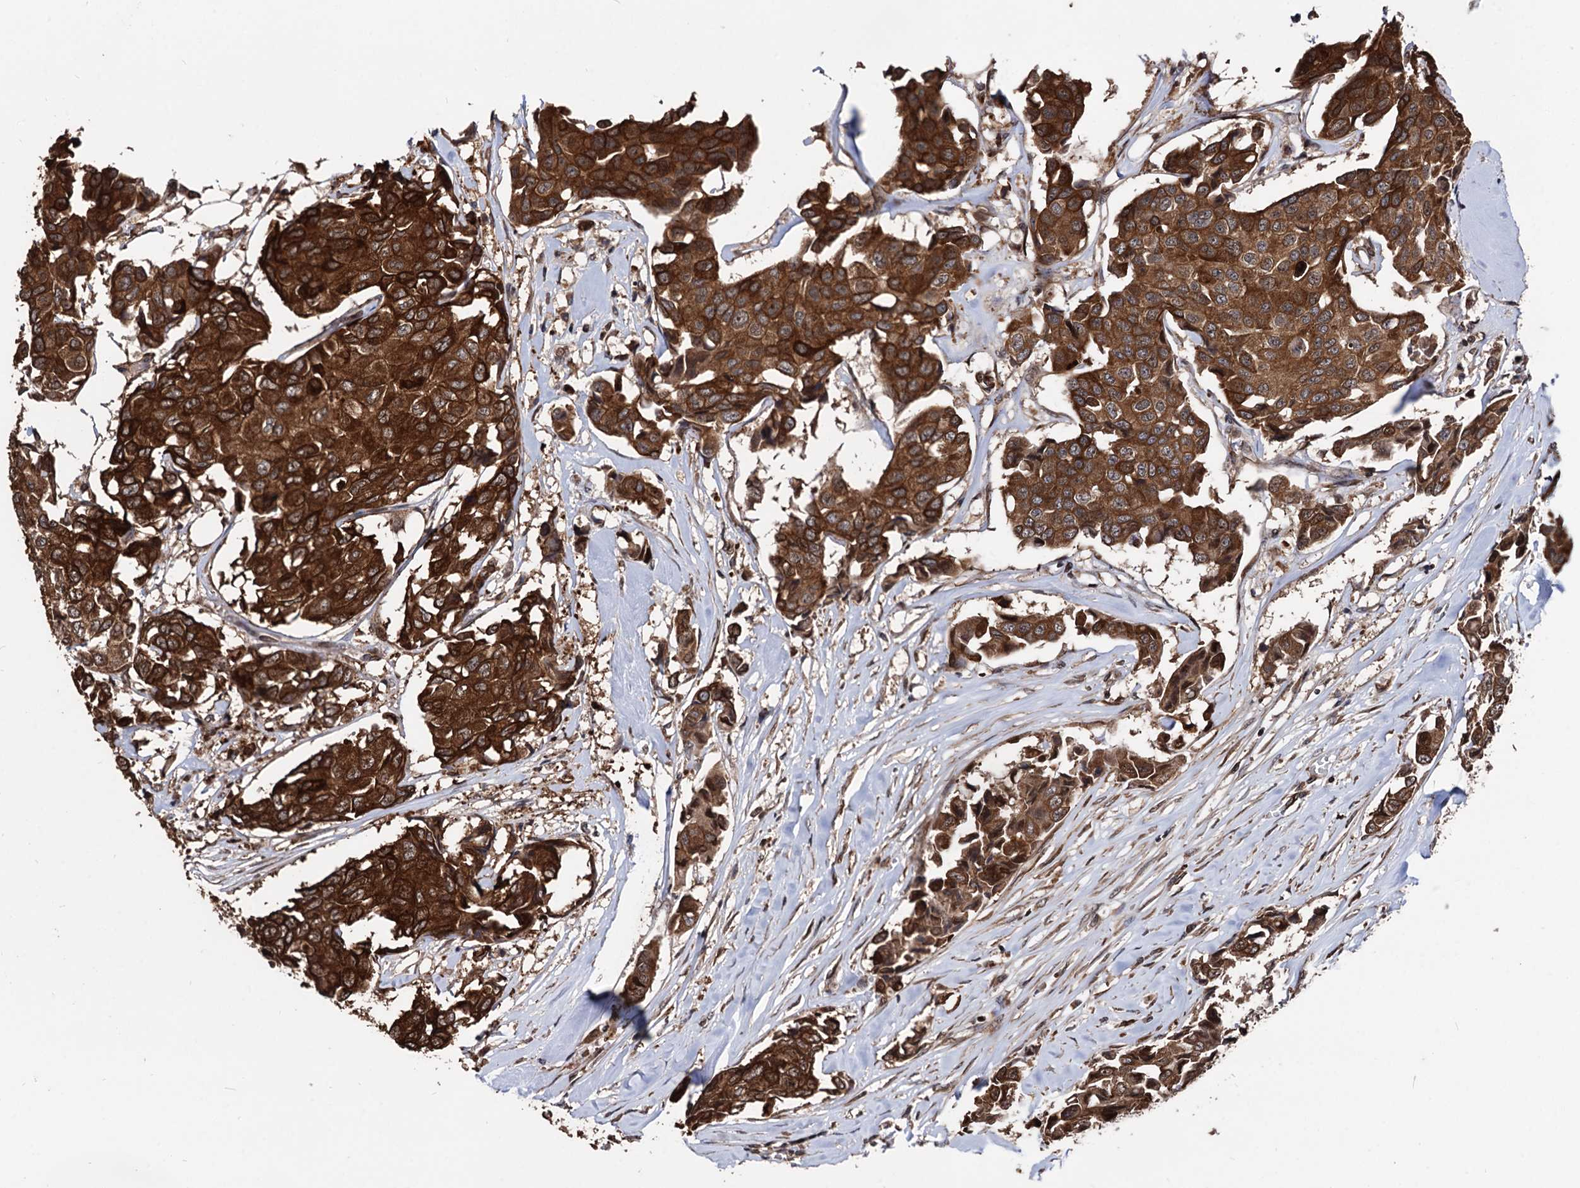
{"staining": {"intensity": "strong", "quantity": ">75%", "location": "cytoplasmic/membranous"}, "tissue": "breast cancer", "cell_type": "Tumor cells", "image_type": "cancer", "snomed": [{"axis": "morphology", "description": "Duct carcinoma"}, {"axis": "topography", "description": "Breast"}], "caption": "Human invasive ductal carcinoma (breast) stained for a protein (brown) exhibits strong cytoplasmic/membranous positive staining in about >75% of tumor cells.", "gene": "ANKRD12", "patient": {"sex": "female", "age": 80}}